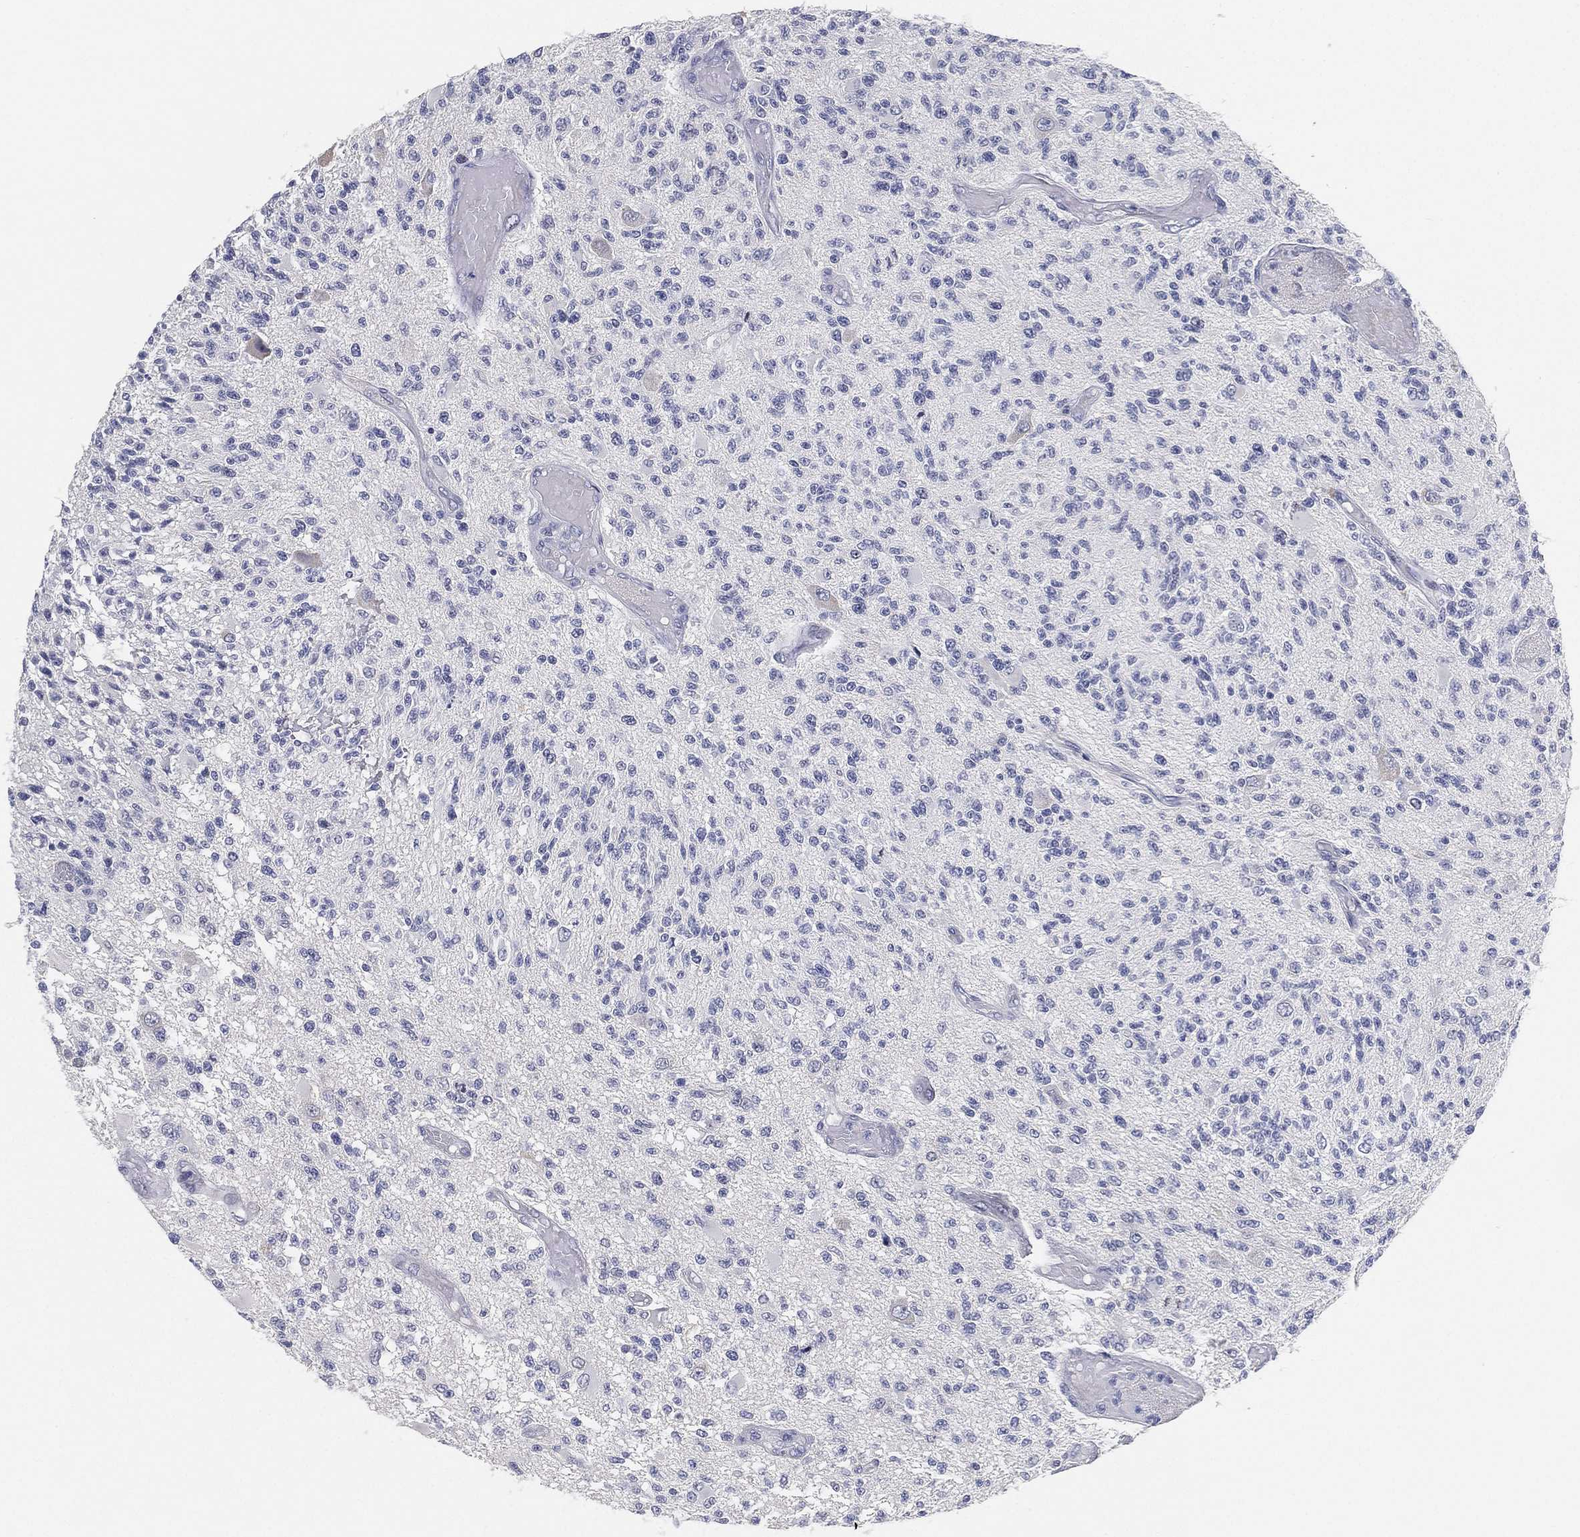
{"staining": {"intensity": "negative", "quantity": "none", "location": "none"}, "tissue": "glioma", "cell_type": "Tumor cells", "image_type": "cancer", "snomed": [{"axis": "morphology", "description": "Glioma, malignant, High grade"}, {"axis": "topography", "description": "Brain"}], "caption": "Malignant high-grade glioma was stained to show a protein in brown. There is no significant staining in tumor cells.", "gene": "FAM187B", "patient": {"sex": "female", "age": 63}}